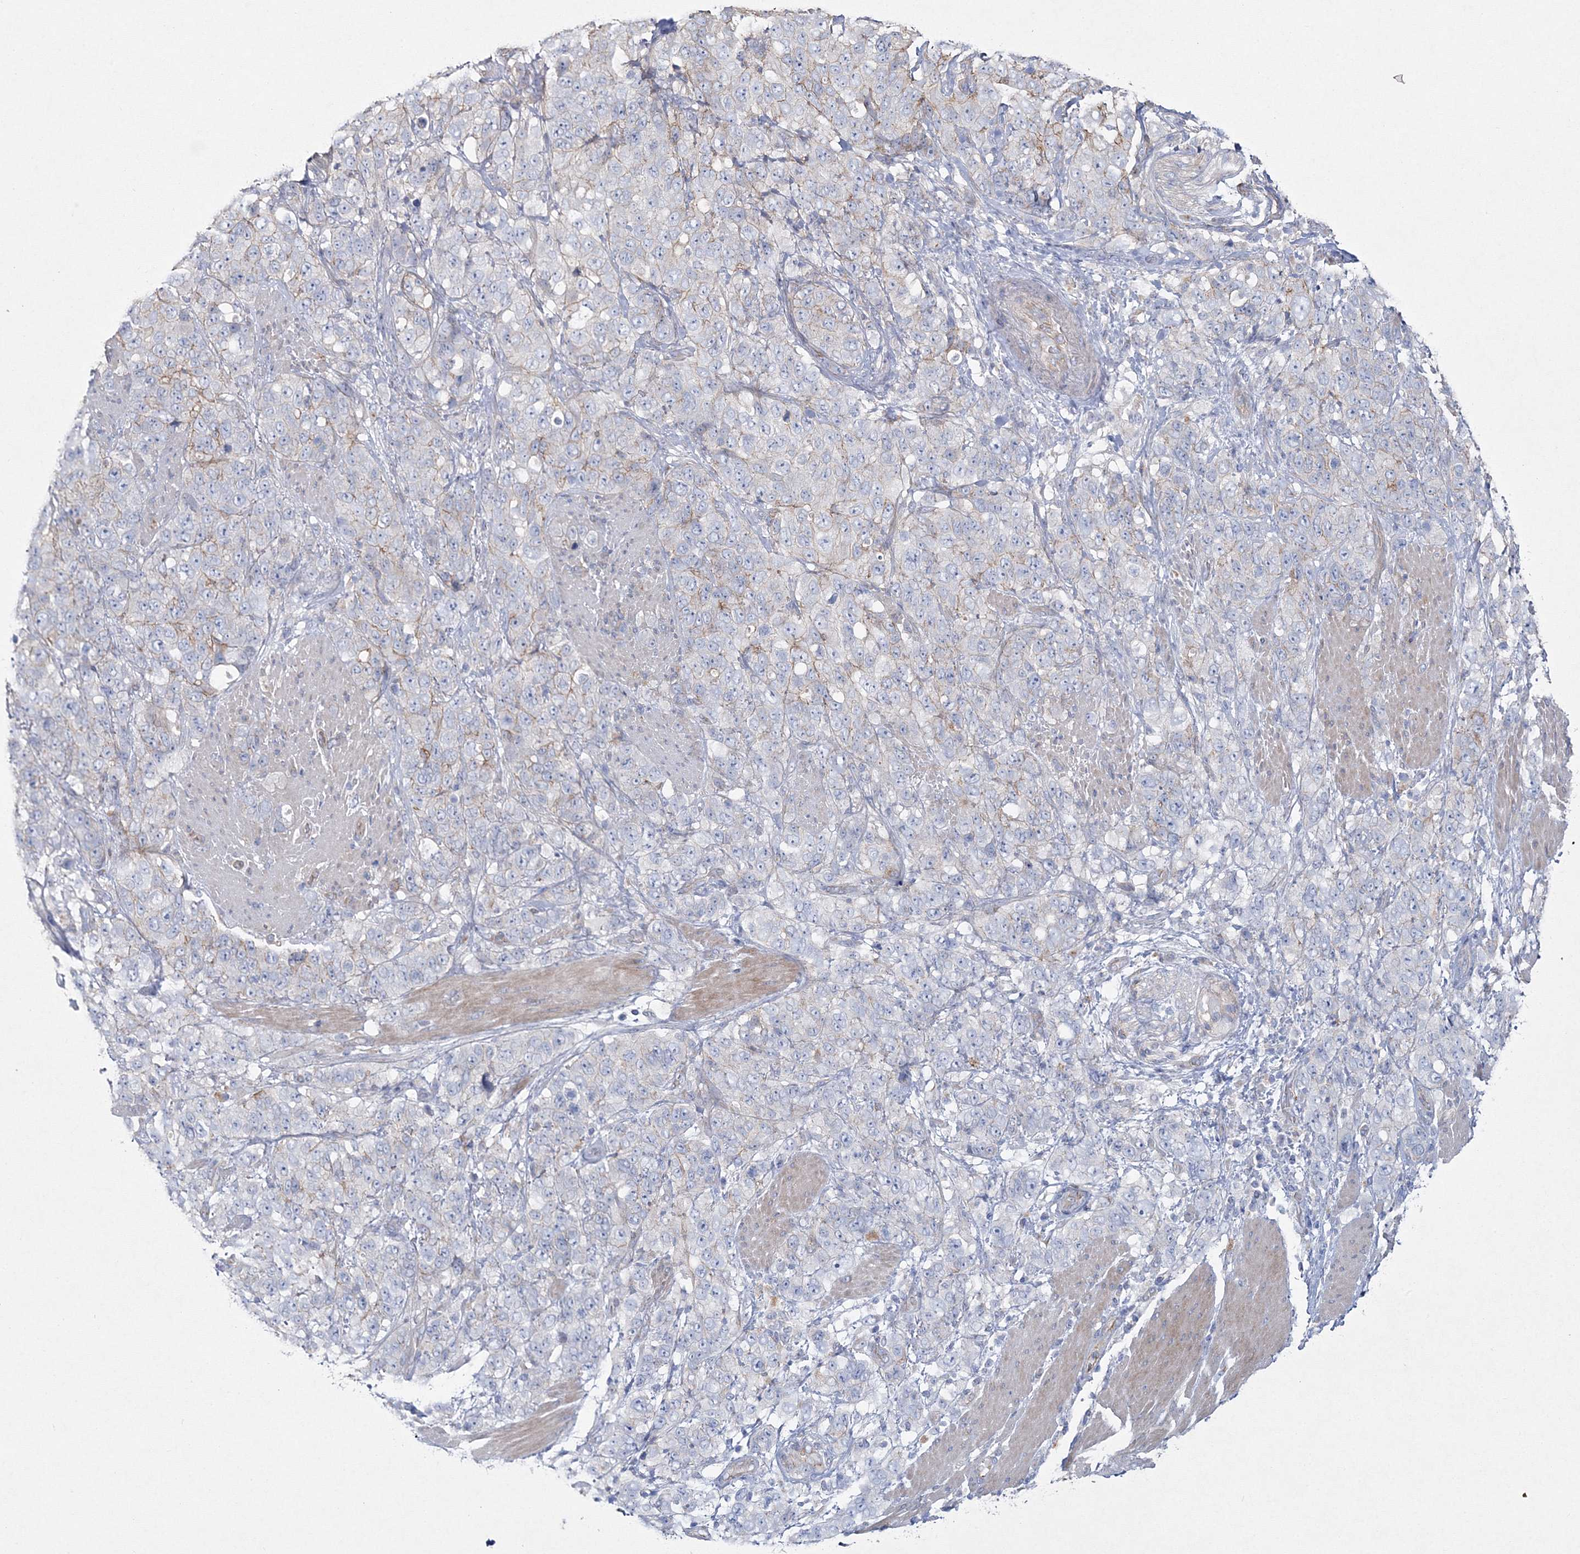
{"staining": {"intensity": "weak", "quantity": "<25%", "location": "cytoplasmic/membranous"}, "tissue": "stomach cancer", "cell_type": "Tumor cells", "image_type": "cancer", "snomed": [{"axis": "morphology", "description": "Adenocarcinoma, NOS"}, {"axis": "topography", "description": "Stomach"}], "caption": "Stomach cancer (adenocarcinoma) stained for a protein using immunohistochemistry demonstrates no positivity tumor cells.", "gene": "NAA40", "patient": {"sex": "male", "age": 48}}